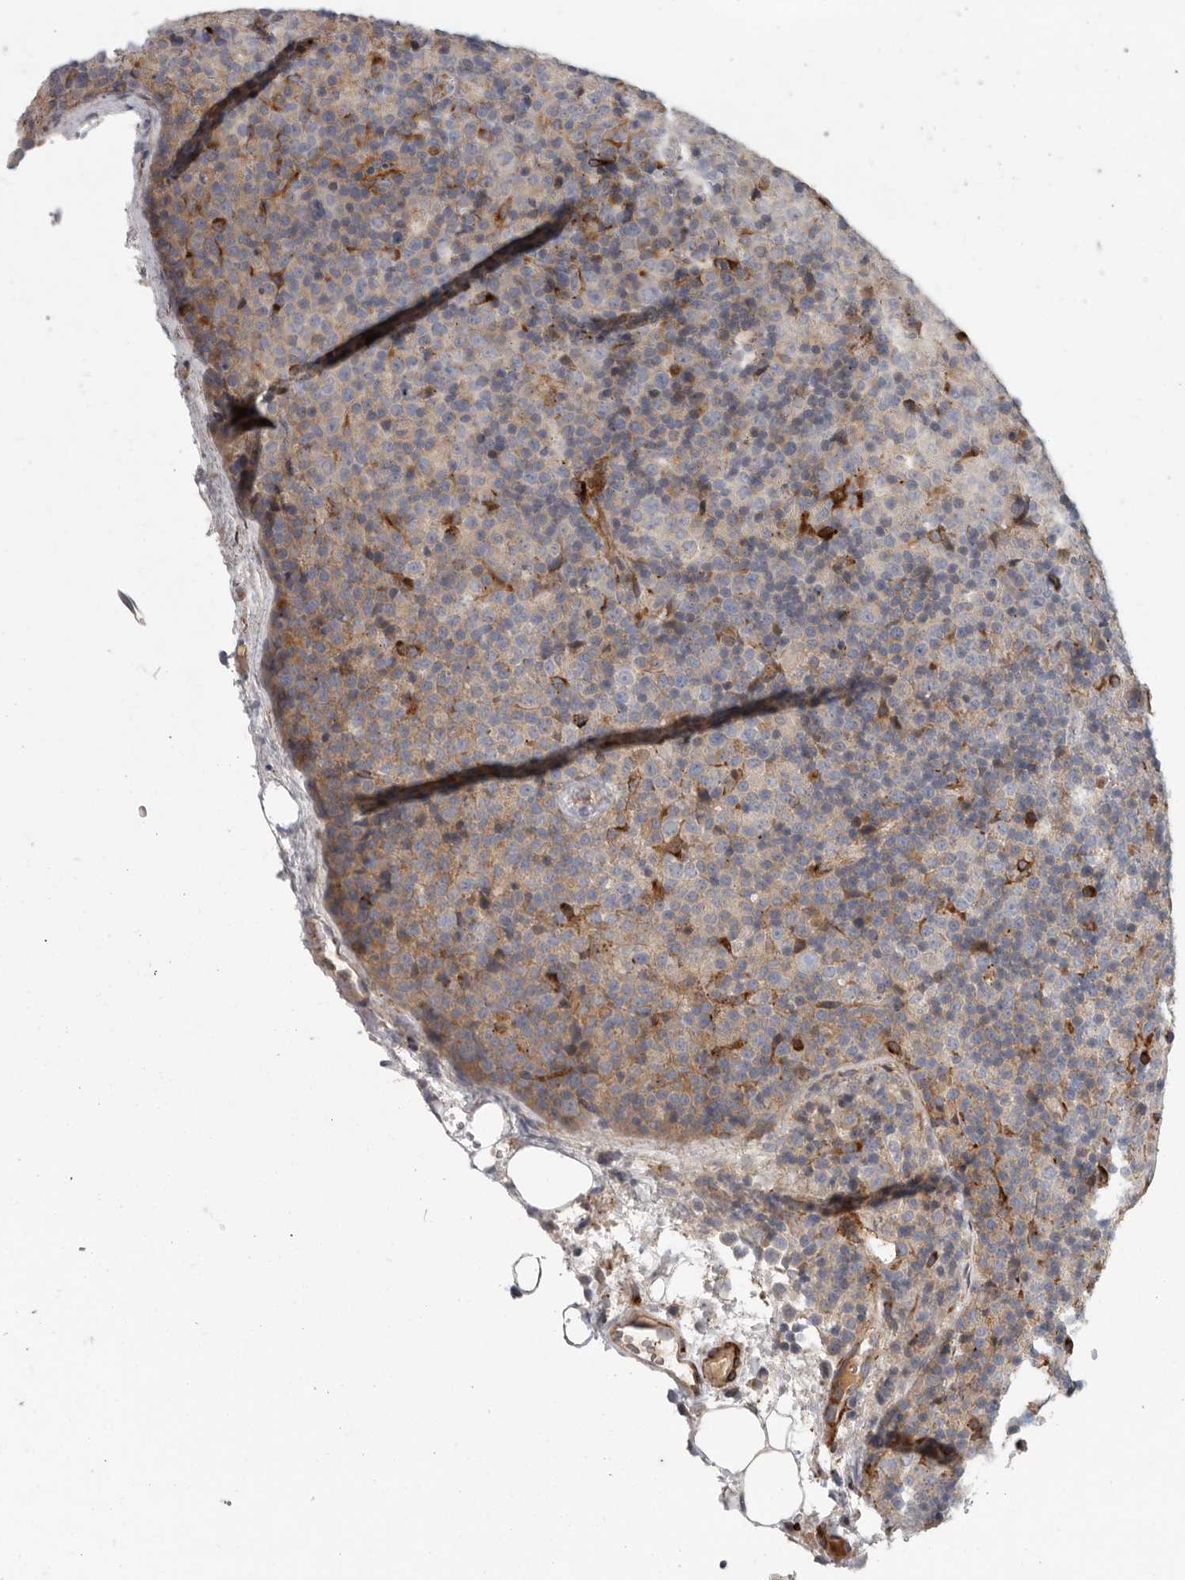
{"staining": {"intensity": "negative", "quantity": "none", "location": "none"}, "tissue": "lymphoma", "cell_type": "Tumor cells", "image_type": "cancer", "snomed": [{"axis": "morphology", "description": "Malignant lymphoma, non-Hodgkin's type, High grade"}, {"axis": "topography", "description": "Lymph node"}], "caption": "Immunohistochemistry (IHC) photomicrograph of neoplastic tissue: lymphoma stained with DAB (3,3'-diaminobenzidine) exhibits no significant protein expression in tumor cells.", "gene": "ATXN3L", "patient": {"sex": "male", "age": 13}}